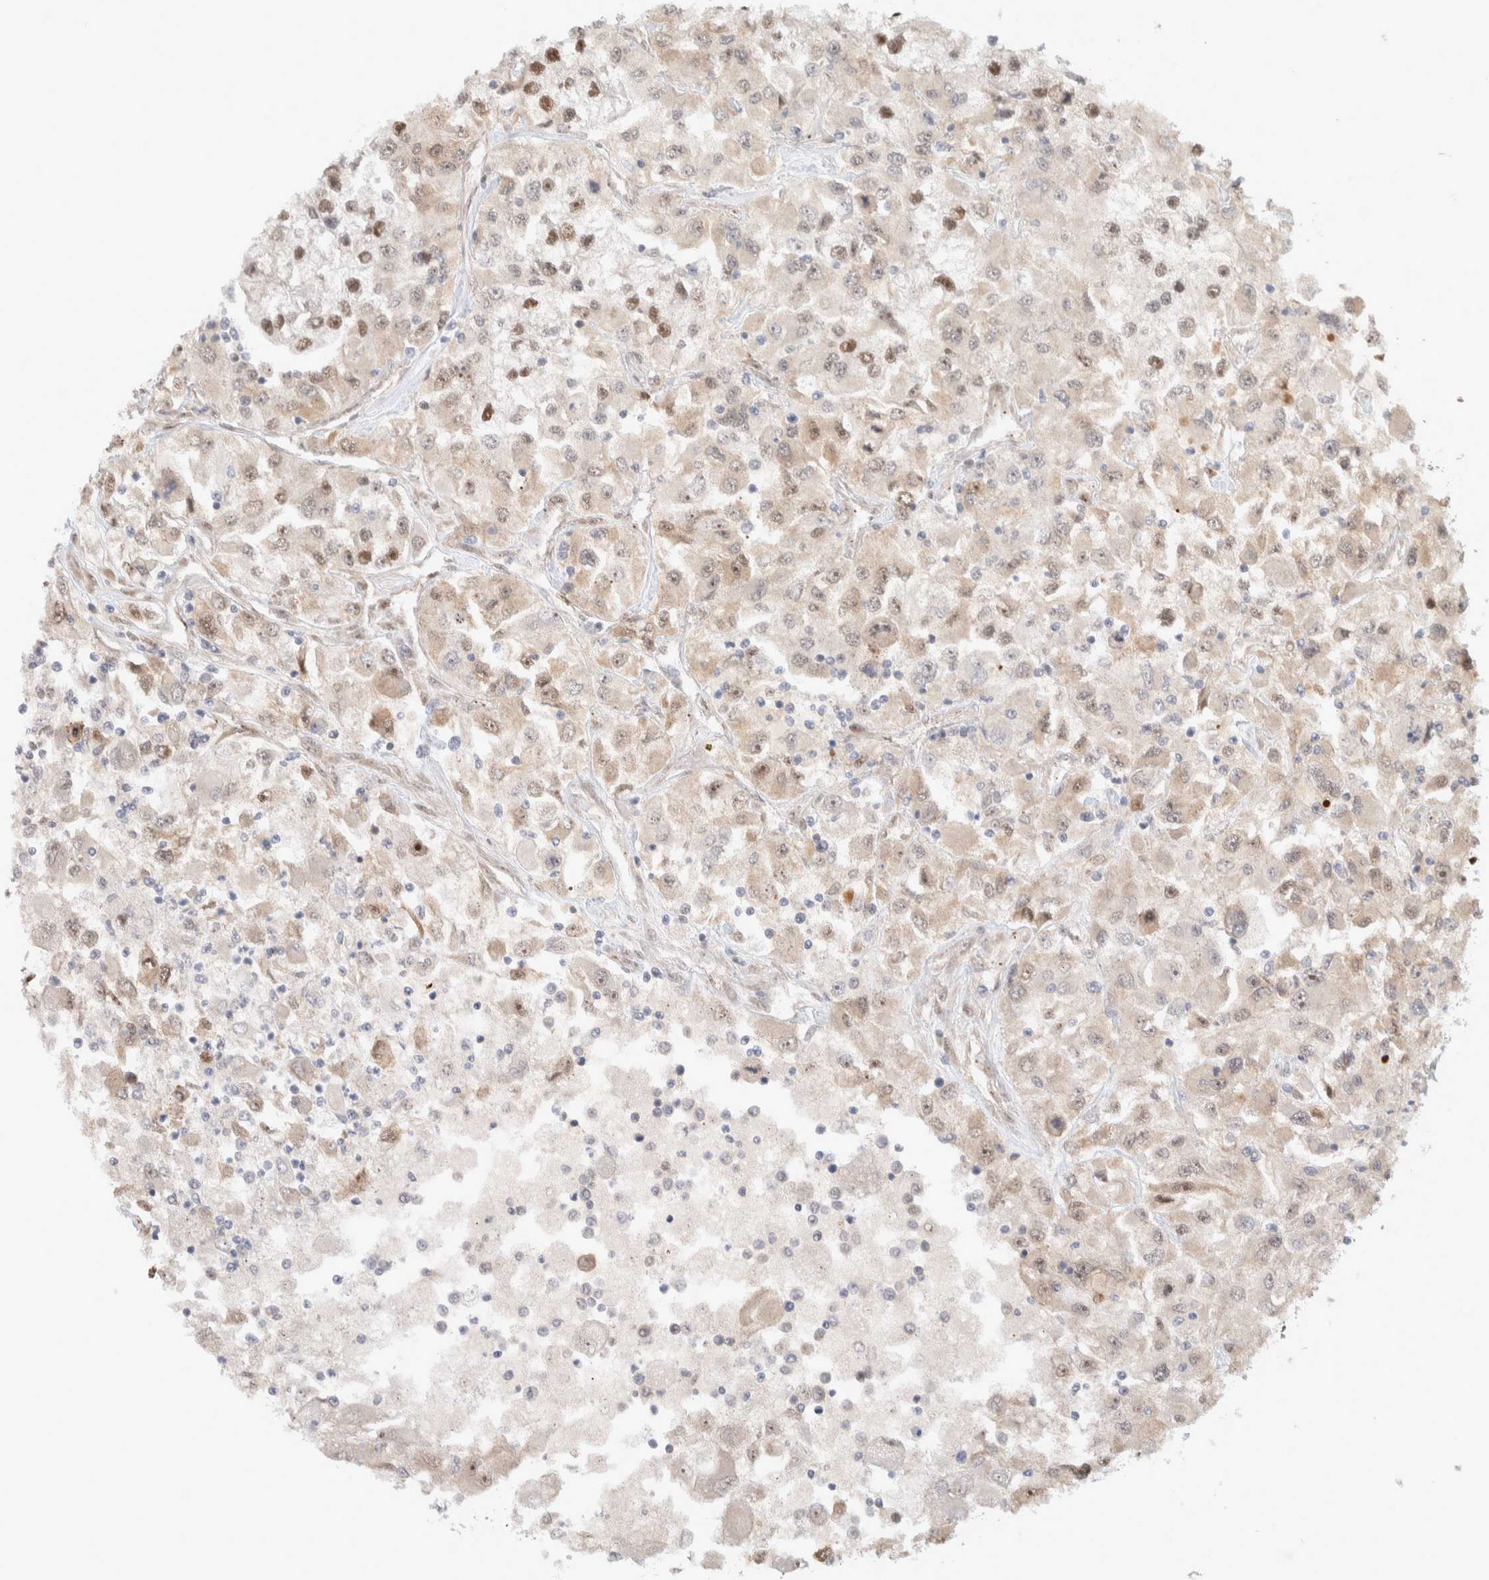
{"staining": {"intensity": "moderate", "quantity": "25%-75%", "location": "nuclear"}, "tissue": "renal cancer", "cell_type": "Tumor cells", "image_type": "cancer", "snomed": [{"axis": "morphology", "description": "Adenocarcinoma, NOS"}, {"axis": "topography", "description": "Kidney"}], "caption": "Renal adenocarcinoma stained for a protein displays moderate nuclear positivity in tumor cells.", "gene": "PUS7", "patient": {"sex": "female", "age": 52}}